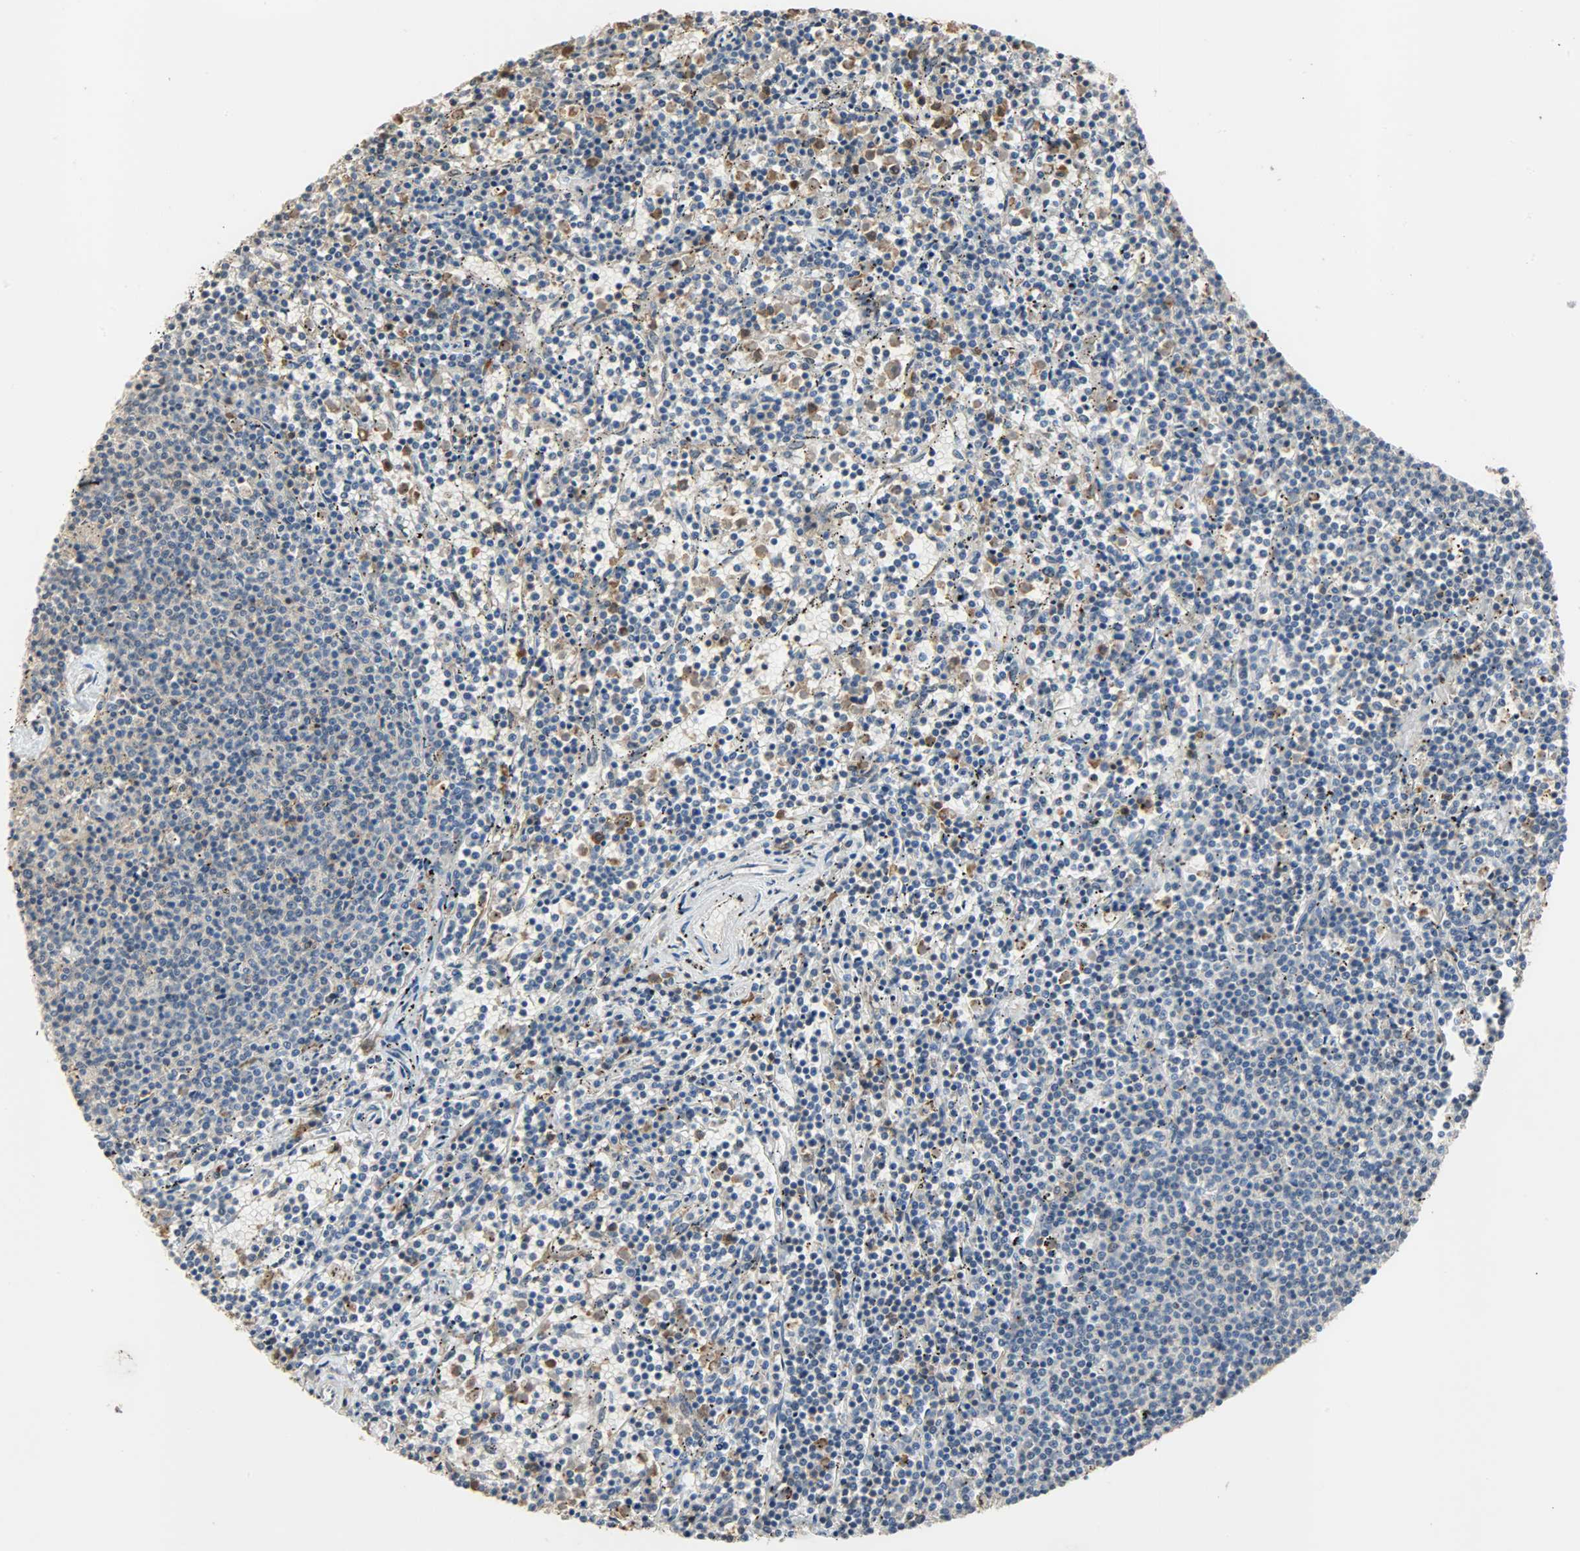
{"staining": {"intensity": "weak", "quantity": "<25%", "location": "cytoplasmic/membranous"}, "tissue": "lymphoma", "cell_type": "Tumor cells", "image_type": "cancer", "snomed": [{"axis": "morphology", "description": "Malignant lymphoma, non-Hodgkin's type, Low grade"}, {"axis": "topography", "description": "Spleen"}], "caption": "Immunohistochemistry histopathology image of neoplastic tissue: human malignant lymphoma, non-Hodgkin's type (low-grade) stained with DAB exhibits no significant protein staining in tumor cells.", "gene": "SKAP2", "patient": {"sex": "female", "age": 50}}